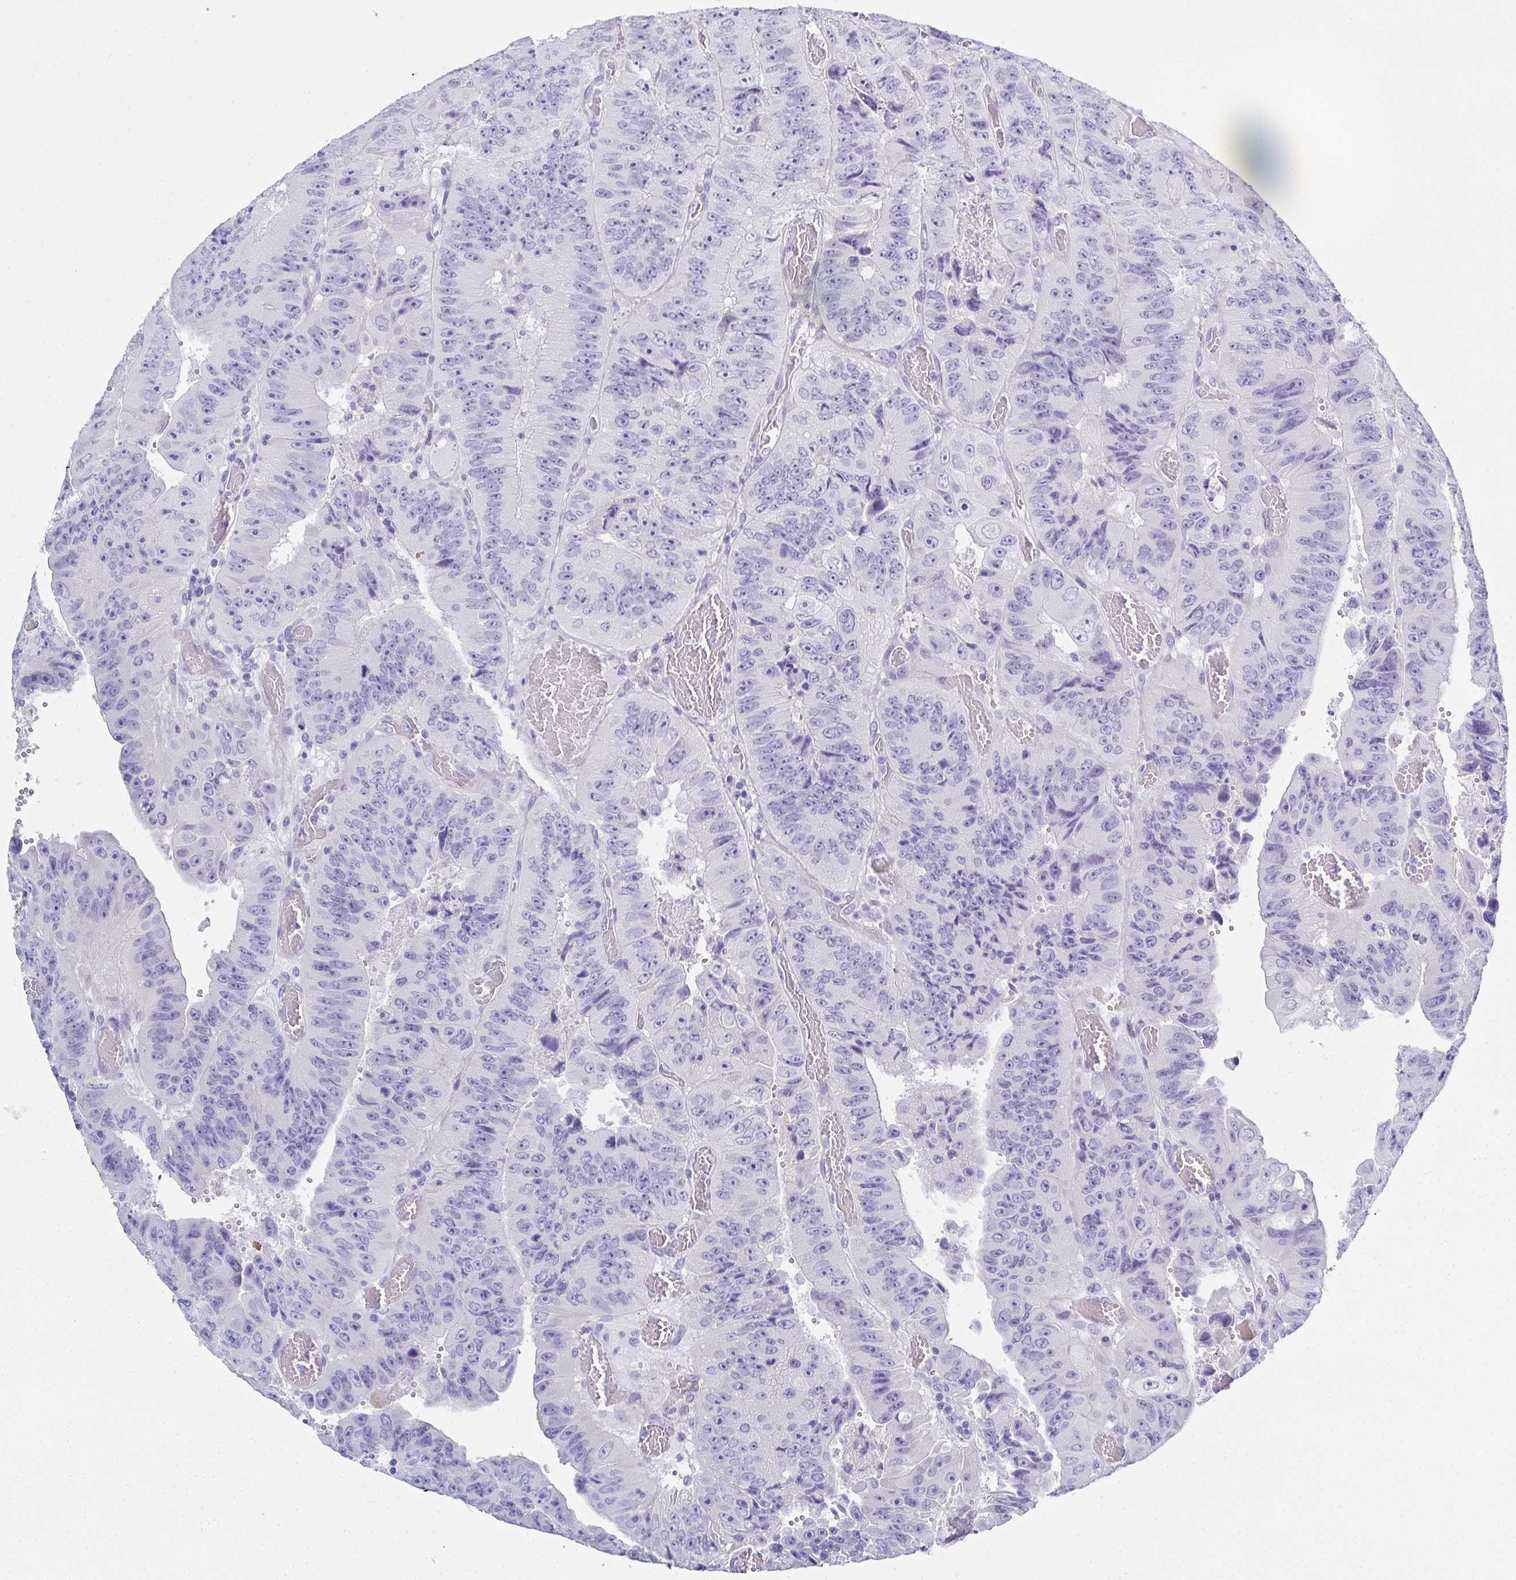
{"staining": {"intensity": "negative", "quantity": "none", "location": "none"}, "tissue": "colorectal cancer", "cell_type": "Tumor cells", "image_type": "cancer", "snomed": [{"axis": "morphology", "description": "Adenocarcinoma, NOS"}, {"axis": "topography", "description": "Colon"}], "caption": "An IHC micrograph of colorectal adenocarcinoma is shown. There is no staining in tumor cells of colorectal adenocarcinoma.", "gene": "SYCP1", "patient": {"sex": "female", "age": 84}}